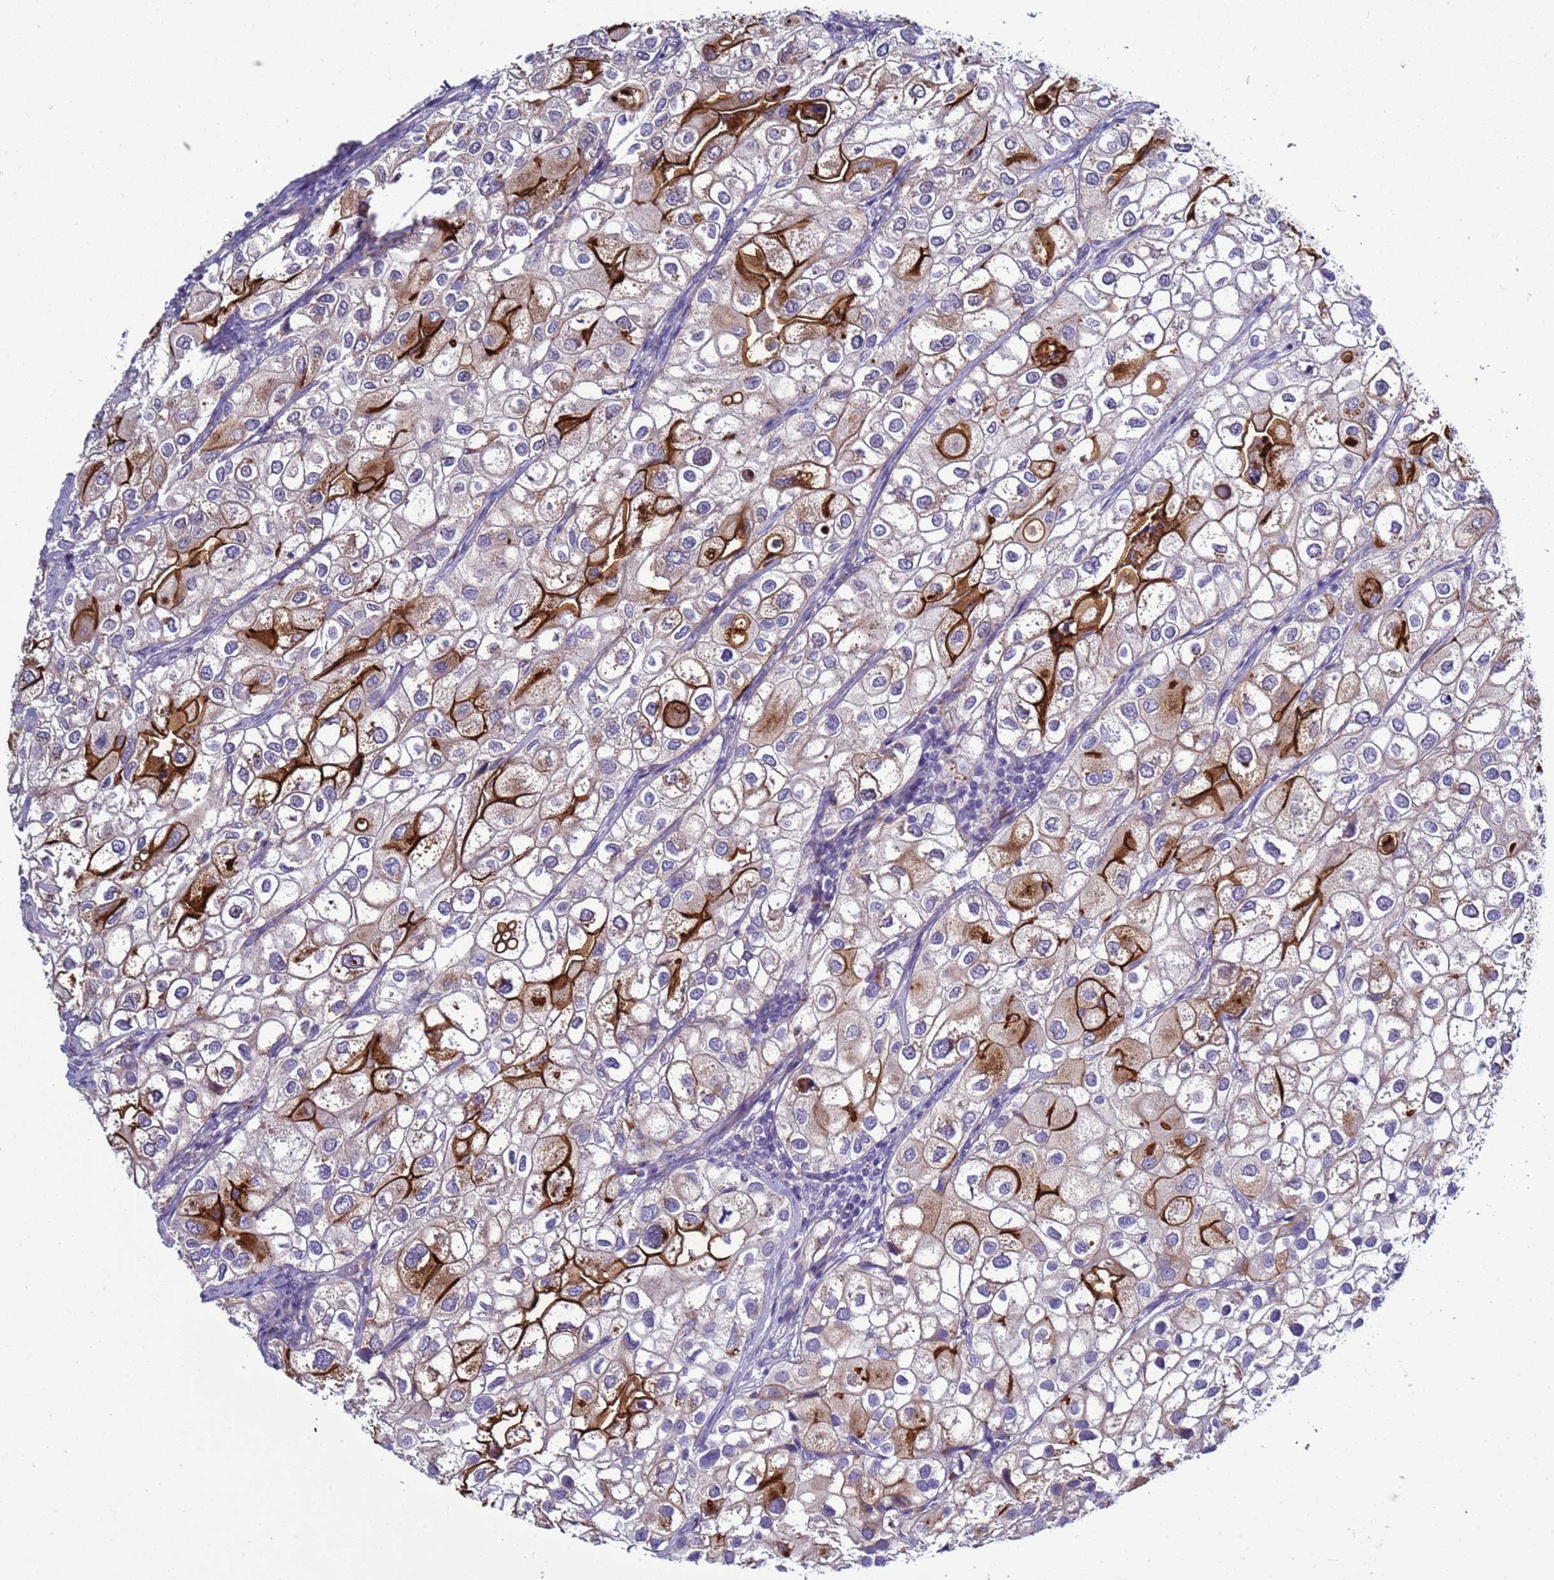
{"staining": {"intensity": "strong", "quantity": "<25%", "location": "cytoplasmic/membranous"}, "tissue": "urothelial cancer", "cell_type": "Tumor cells", "image_type": "cancer", "snomed": [{"axis": "morphology", "description": "Urothelial carcinoma, High grade"}, {"axis": "topography", "description": "Urinary bladder"}], "caption": "IHC histopathology image of neoplastic tissue: human urothelial cancer stained using immunohistochemistry demonstrates medium levels of strong protein expression localized specifically in the cytoplasmic/membranous of tumor cells, appearing as a cytoplasmic/membranous brown color.", "gene": "NAT2", "patient": {"sex": "male", "age": 64}}